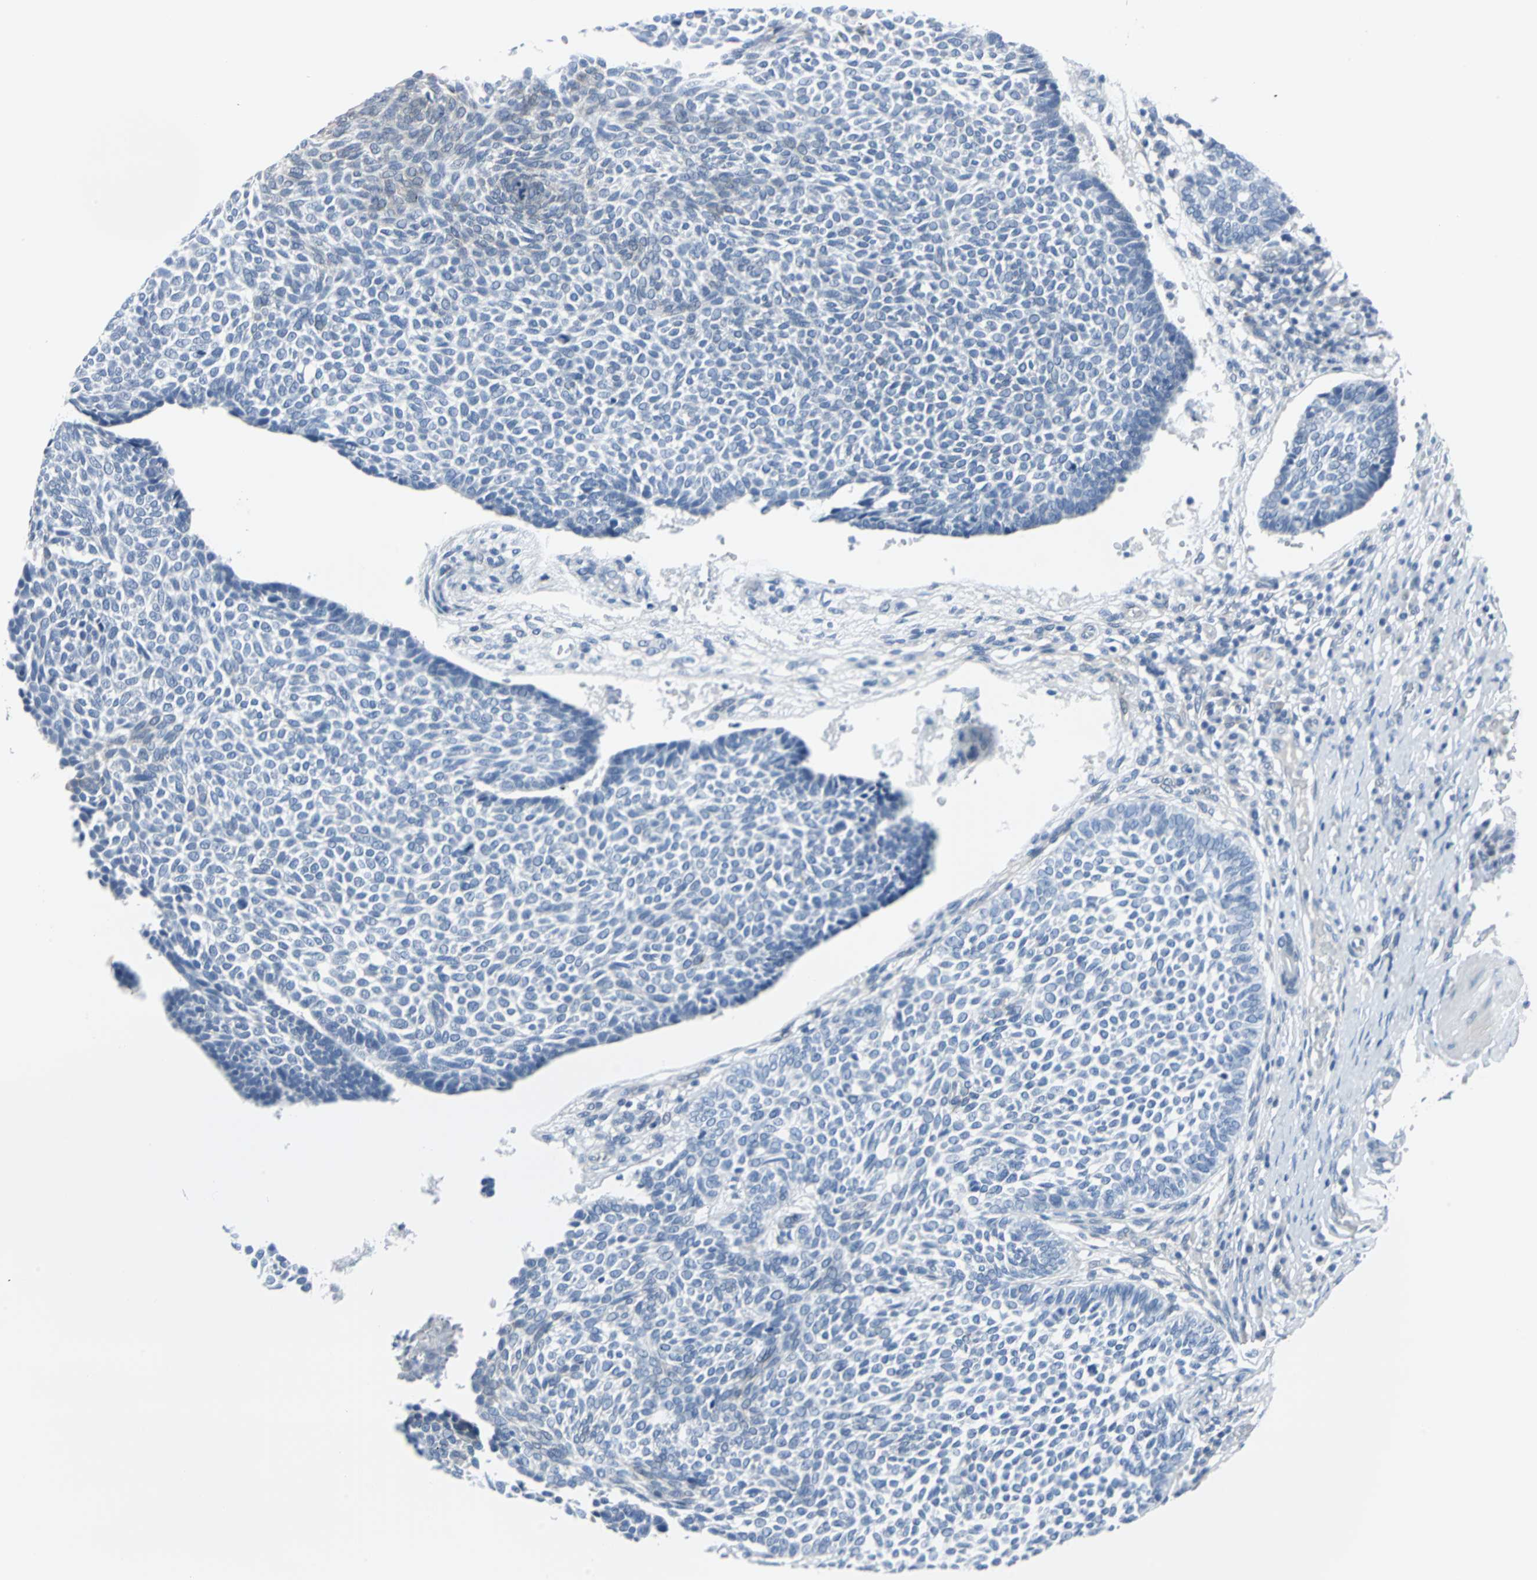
{"staining": {"intensity": "negative", "quantity": "none", "location": "none"}, "tissue": "skin cancer", "cell_type": "Tumor cells", "image_type": "cancer", "snomed": [{"axis": "morphology", "description": "Normal tissue, NOS"}, {"axis": "morphology", "description": "Basal cell carcinoma"}, {"axis": "topography", "description": "Skin"}], "caption": "IHC micrograph of neoplastic tissue: human skin cancer stained with DAB shows no significant protein staining in tumor cells.", "gene": "CYB5A", "patient": {"sex": "male", "age": 87}}